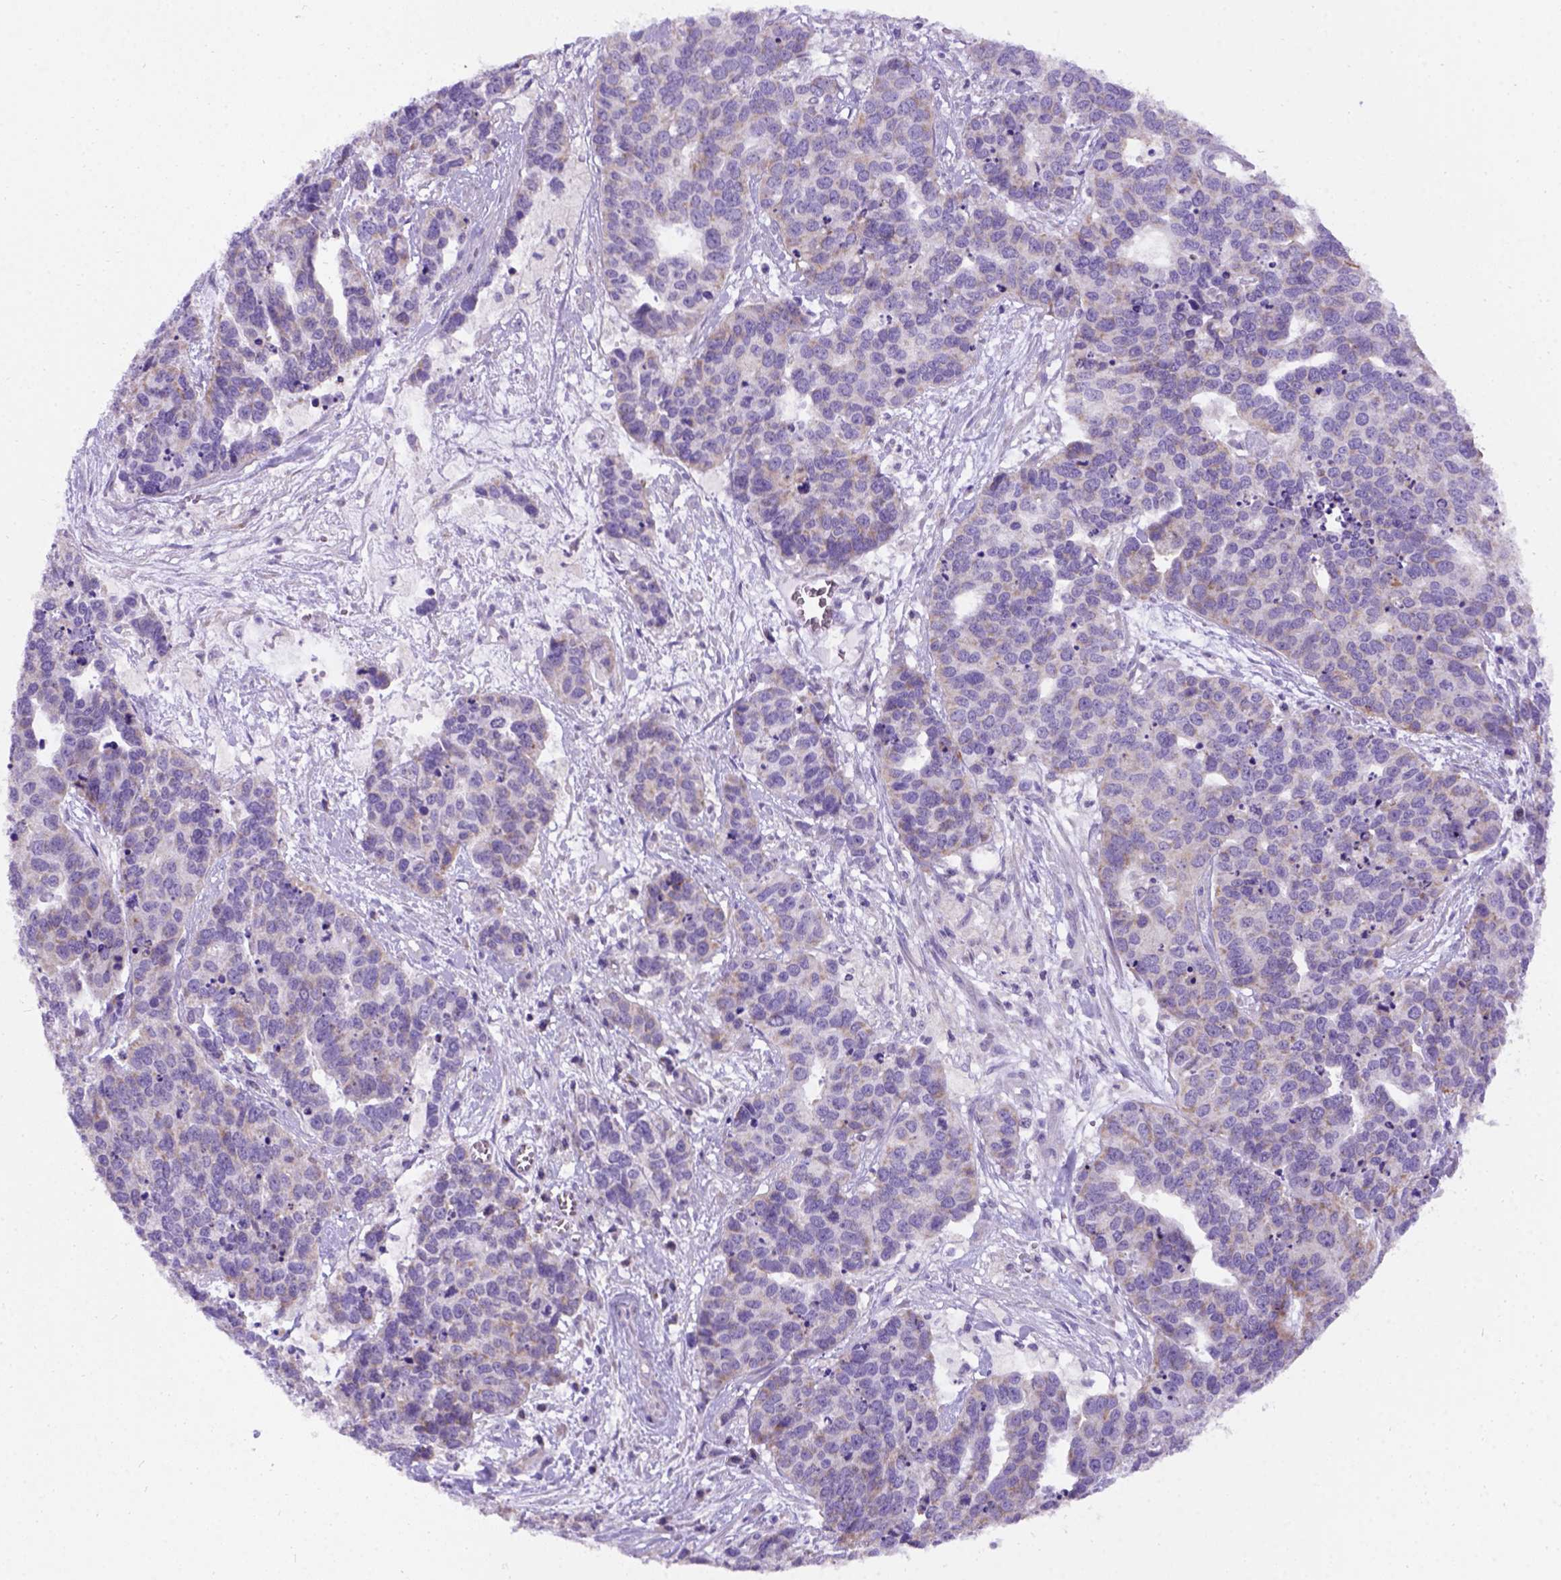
{"staining": {"intensity": "weak", "quantity": "25%-75%", "location": "cytoplasmic/membranous"}, "tissue": "ovarian cancer", "cell_type": "Tumor cells", "image_type": "cancer", "snomed": [{"axis": "morphology", "description": "Carcinoma, endometroid"}, {"axis": "topography", "description": "Ovary"}], "caption": "Ovarian cancer (endometroid carcinoma) tissue displays weak cytoplasmic/membranous positivity in about 25%-75% of tumor cells, visualized by immunohistochemistry.", "gene": "L2HGDH", "patient": {"sex": "female", "age": 65}}